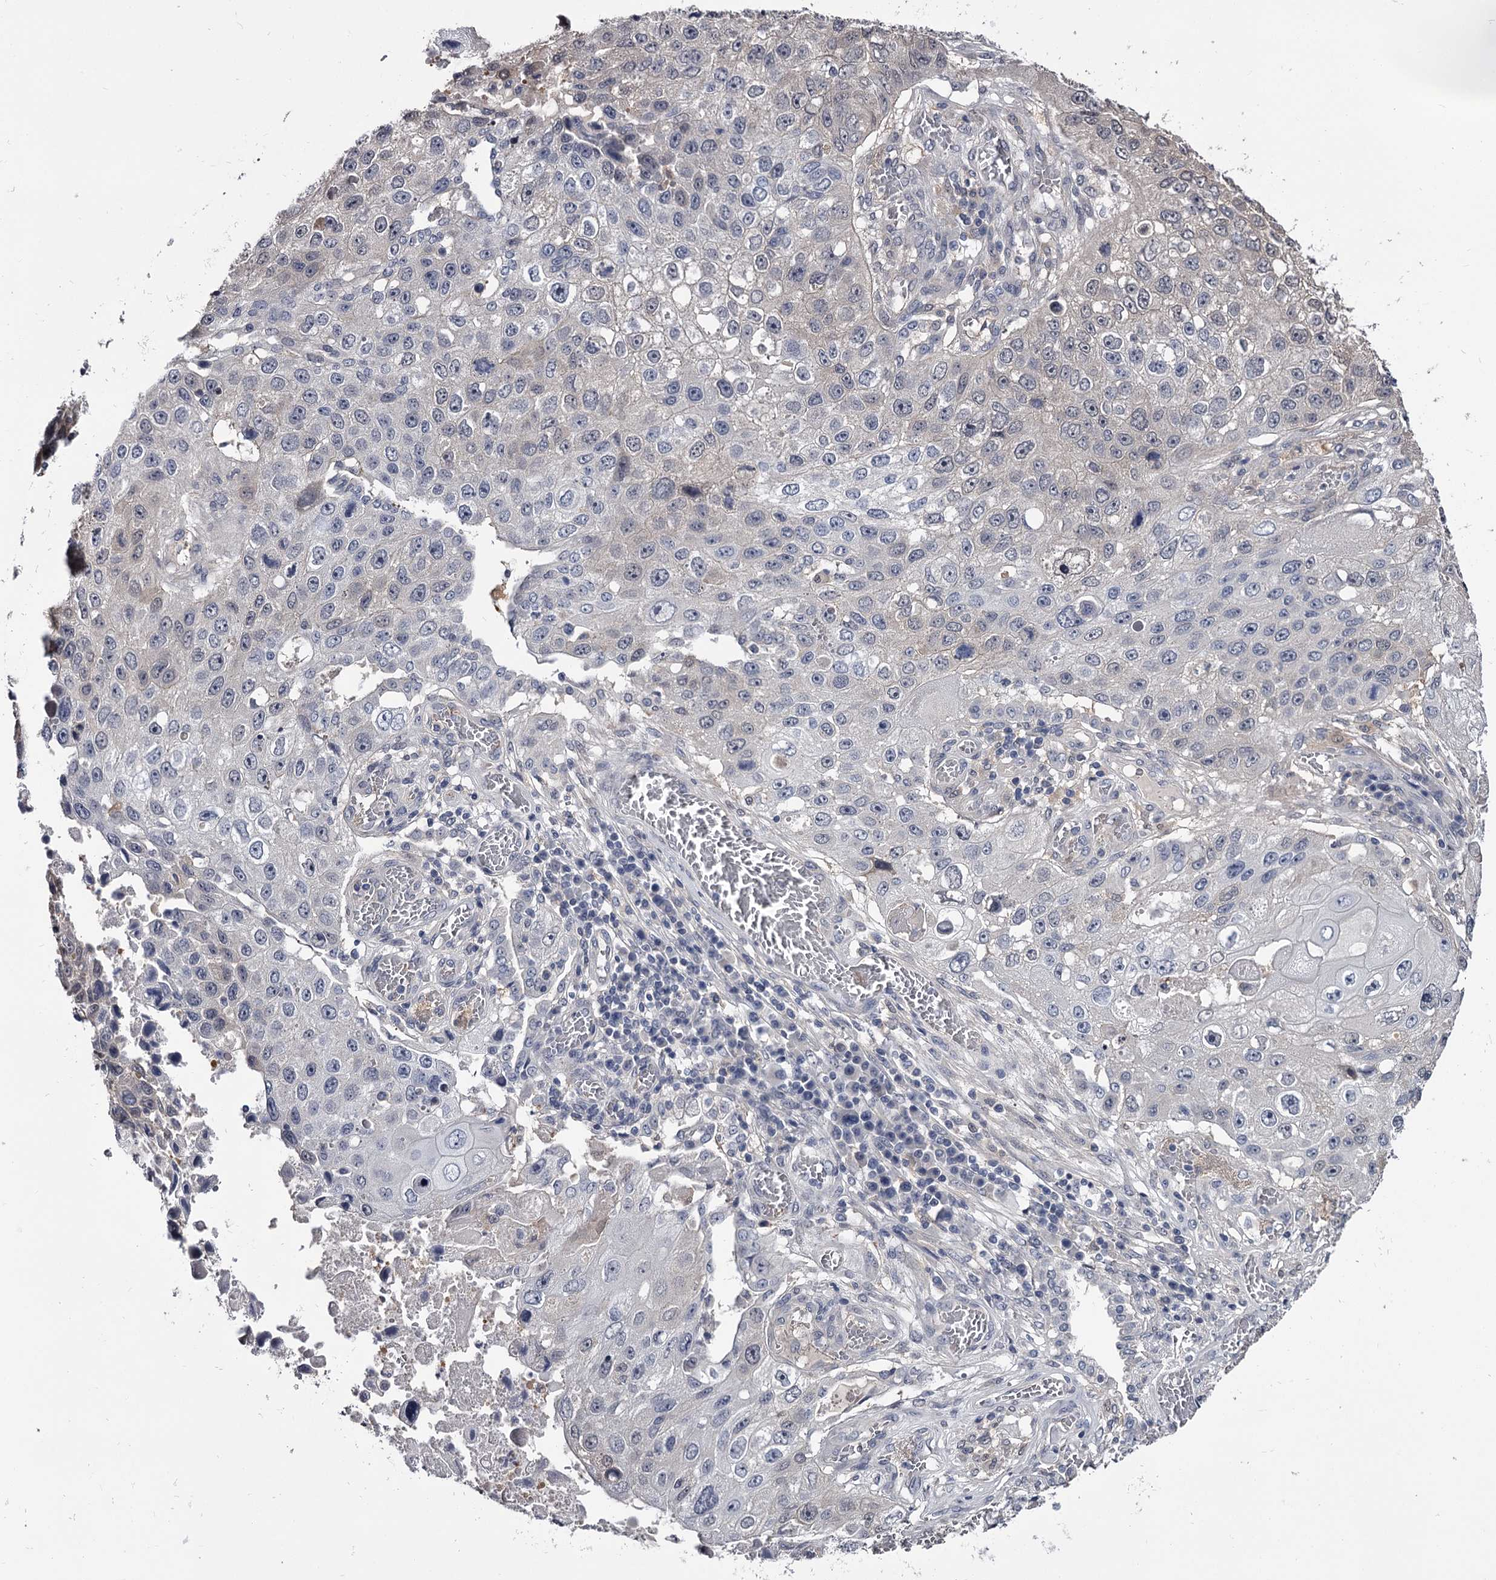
{"staining": {"intensity": "negative", "quantity": "none", "location": "none"}, "tissue": "lung cancer", "cell_type": "Tumor cells", "image_type": "cancer", "snomed": [{"axis": "morphology", "description": "Squamous cell carcinoma, NOS"}, {"axis": "topography", "description": "Lung"}], "caption": "An immunohistochemistry photomicrograph of lung cancer is shown. There is no staining in tumor cells of lung cancer. (DAB immunohistochemistry visualized using brightfield microscopy, high magnification).", "gene": "GSTO1", "patient": {"sex": "male", "age": 61}}